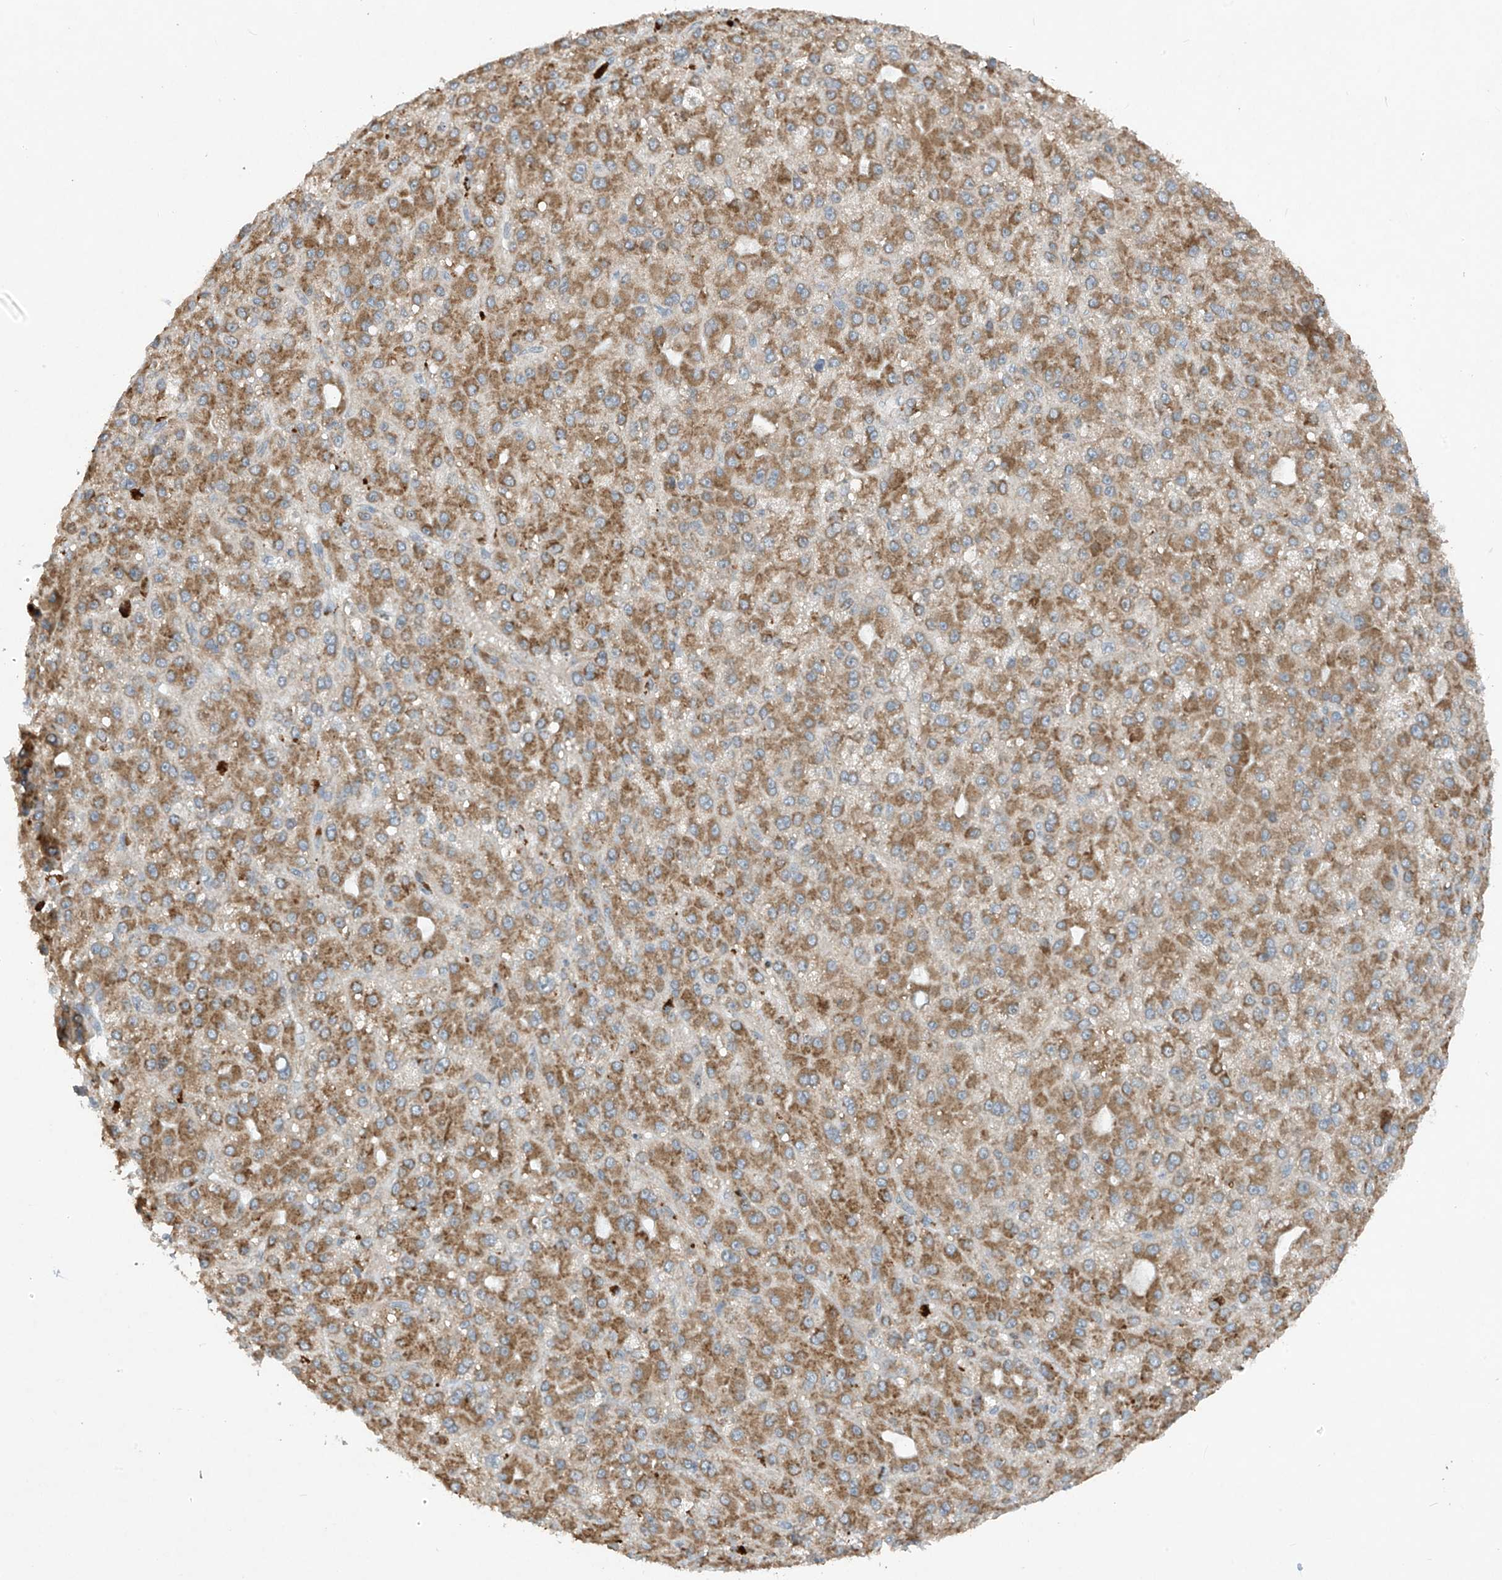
{"staining": {"intensity": "moderate", "quantity": ">75%", "location": "cytoplasmic/membranous"}, "tissue": "liver cancer", "cell_type": "Tumor cells", "image_type": "cancer", "snomed": [{"axis": "morphology", "description": "Carcinoma, Hepatocellular, NOS"}, {"axis": "topography", "description": "Liver"}], "caption": "Immunohistochemistry (IHC) image of hepatocellular carcinoma (liver) stained for a protein (brown), which demonstrates medium levels of moderate cytoplasmic/membranous staining in approximately >75% of tumor cells.", "gene": "RPL34", "patient": {"sex": "male", "age": 67}}